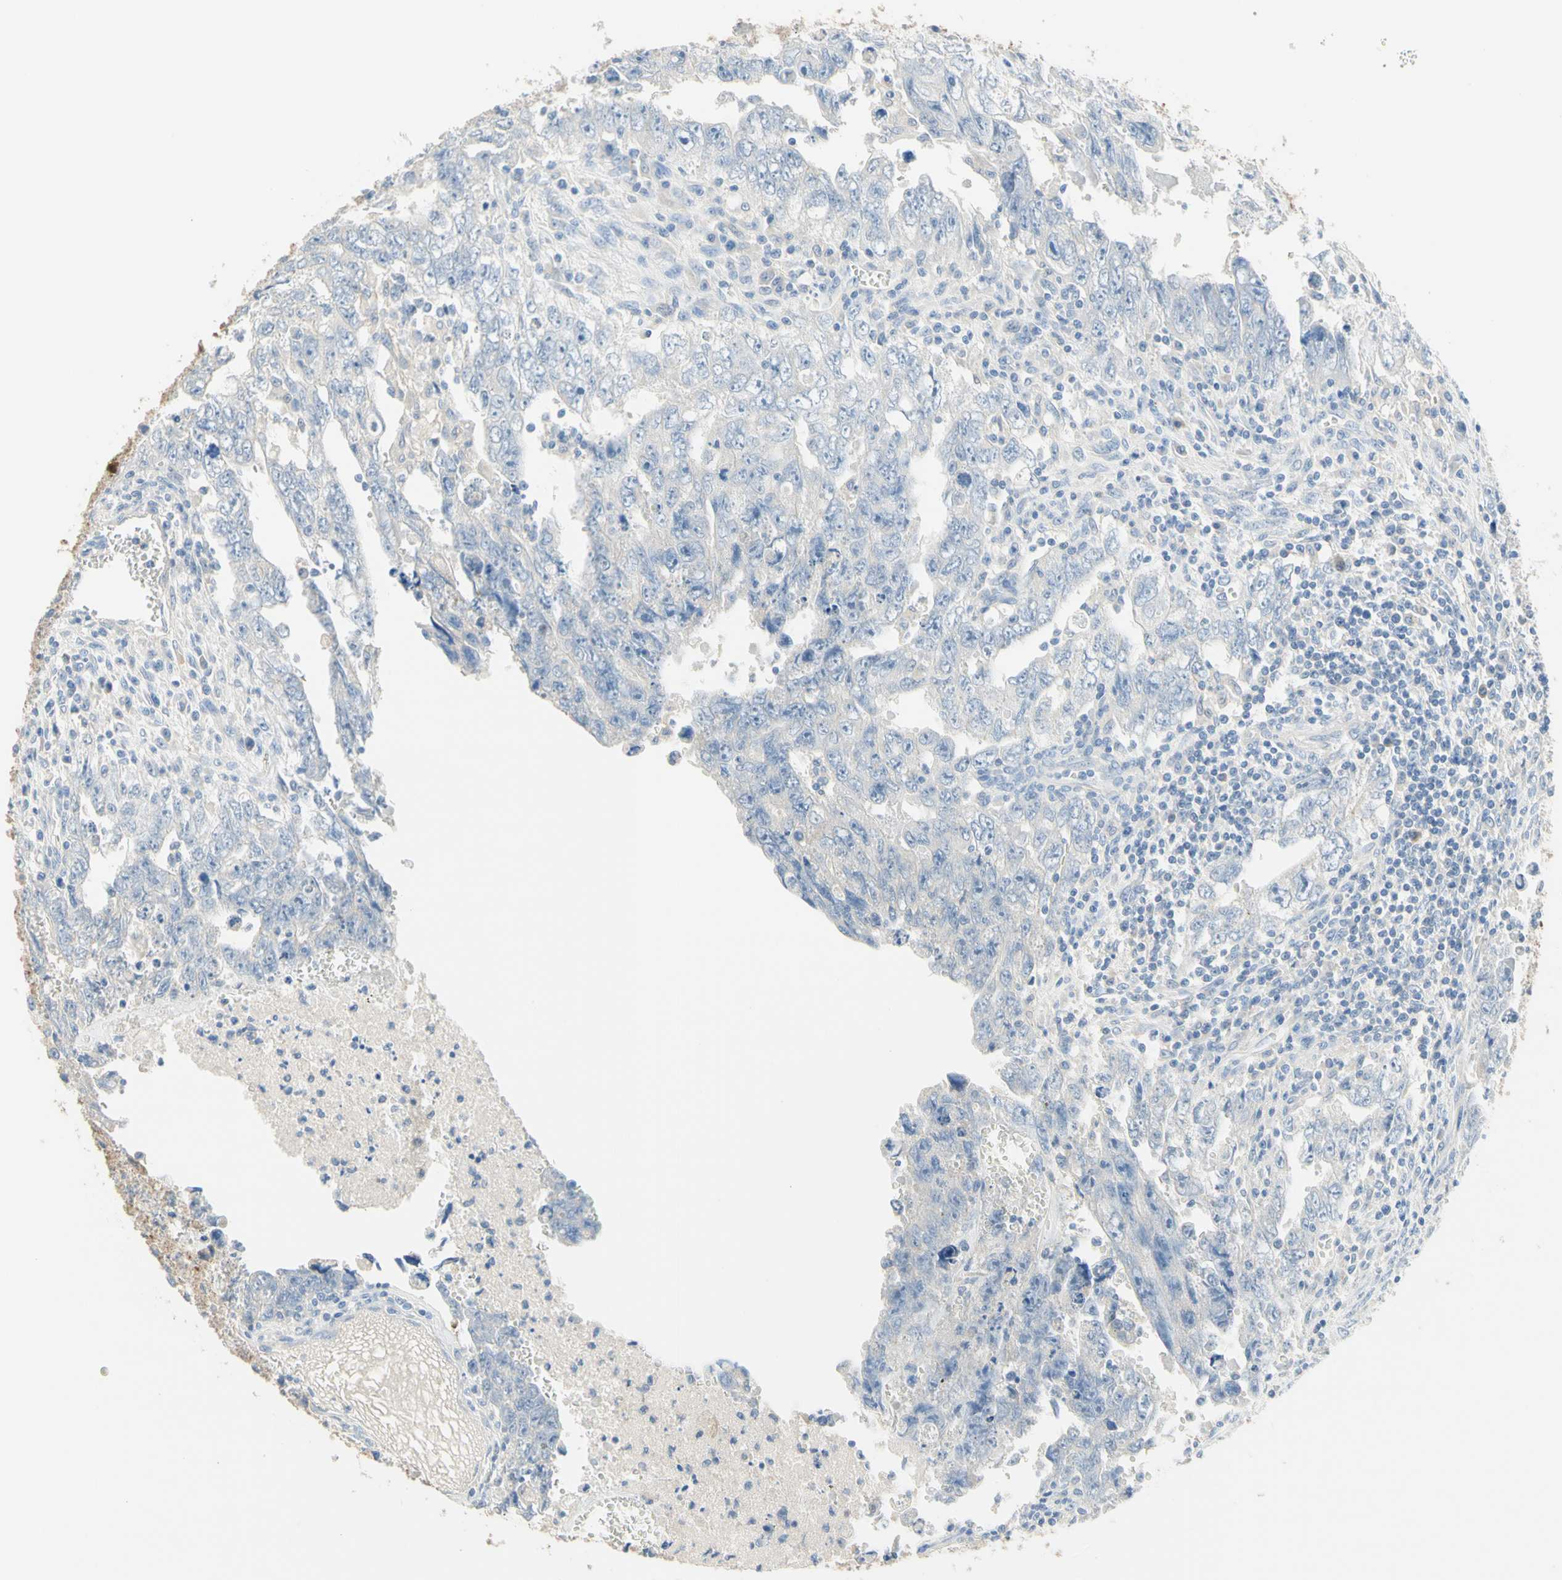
{"staining": {"intensity": "negative", "quantity": "none", "location": "none"}, "tissue": "testis cancer", "cell_type": "Tumor cells", "image_type": "cancer", "snomed": [{"axis": "morphology", "description": "Carcinoma, Embryonal, NOS"}, {"axis": "topography", "description": "Testis"}], "caption": "High power microscopy photomicrograph of an immunohistochemistry photomicrograph of testis embryonal carcinoma, revealing no significant expression in tumor cells.", "gene": "NECTIN4", "patient": {"sex": "male", "age": 28}}